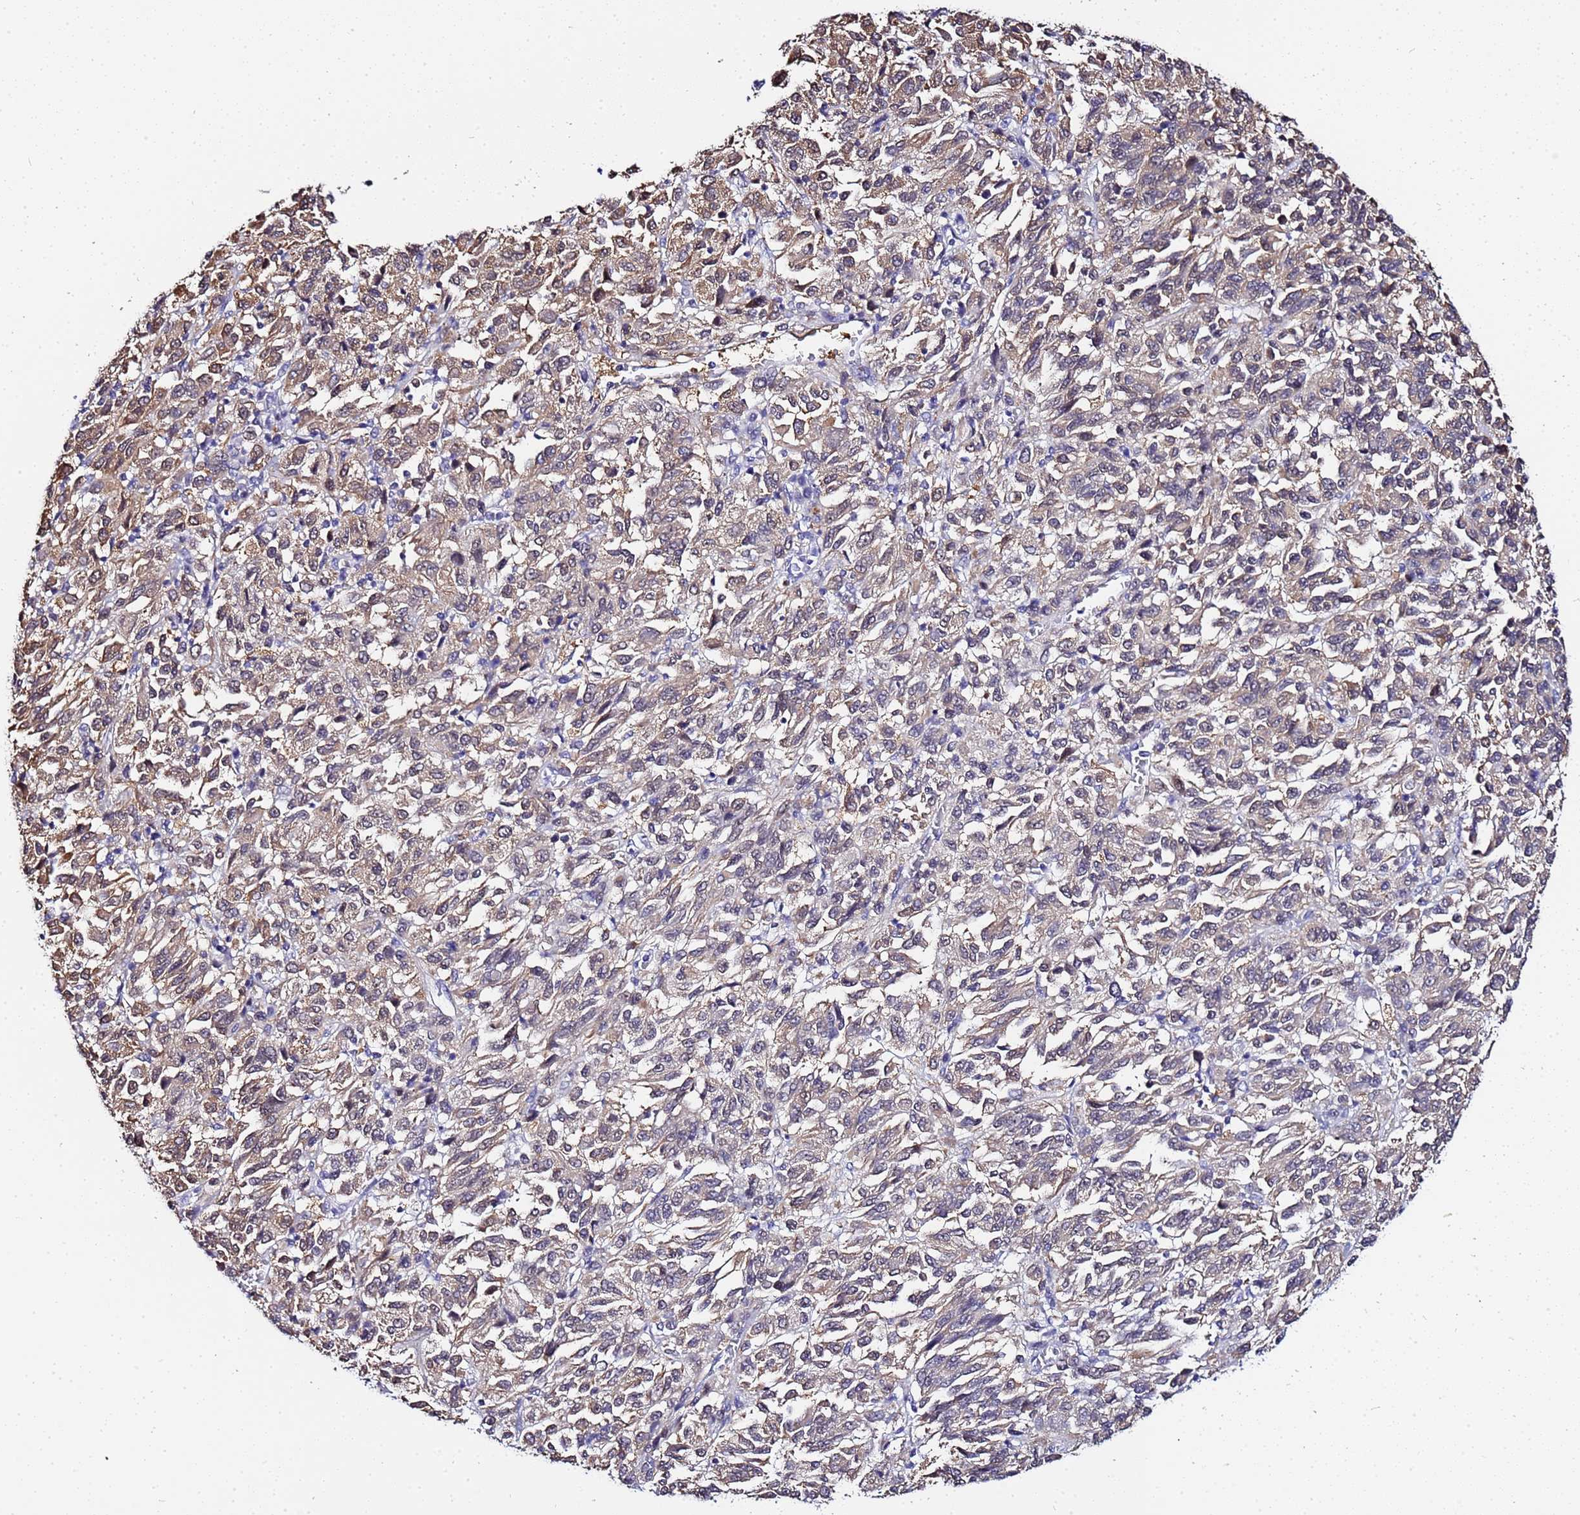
{"staining": {"intensity": "moderate", "quantity": "<25%", "location": "cytoplasmic/membranous,nuclear"}, "tissue": "melanoma", "cell_type": "Tumor cells", "image_type": "cancer", "snomed": [{"axis": "morphology", "description": "Malignant melanoma, Metastatic site"}, {"axis": "topography", "description": "Lung"}], "caption": "Melanoma stained with DAB immunohistochemistry demonstrates low levels of moderate cytoplasmic/membranous and nuclear expression in about <25% of tumor cells.", "gene": "ACTL6B", "patient": {"sex": "male", "age": 64}}